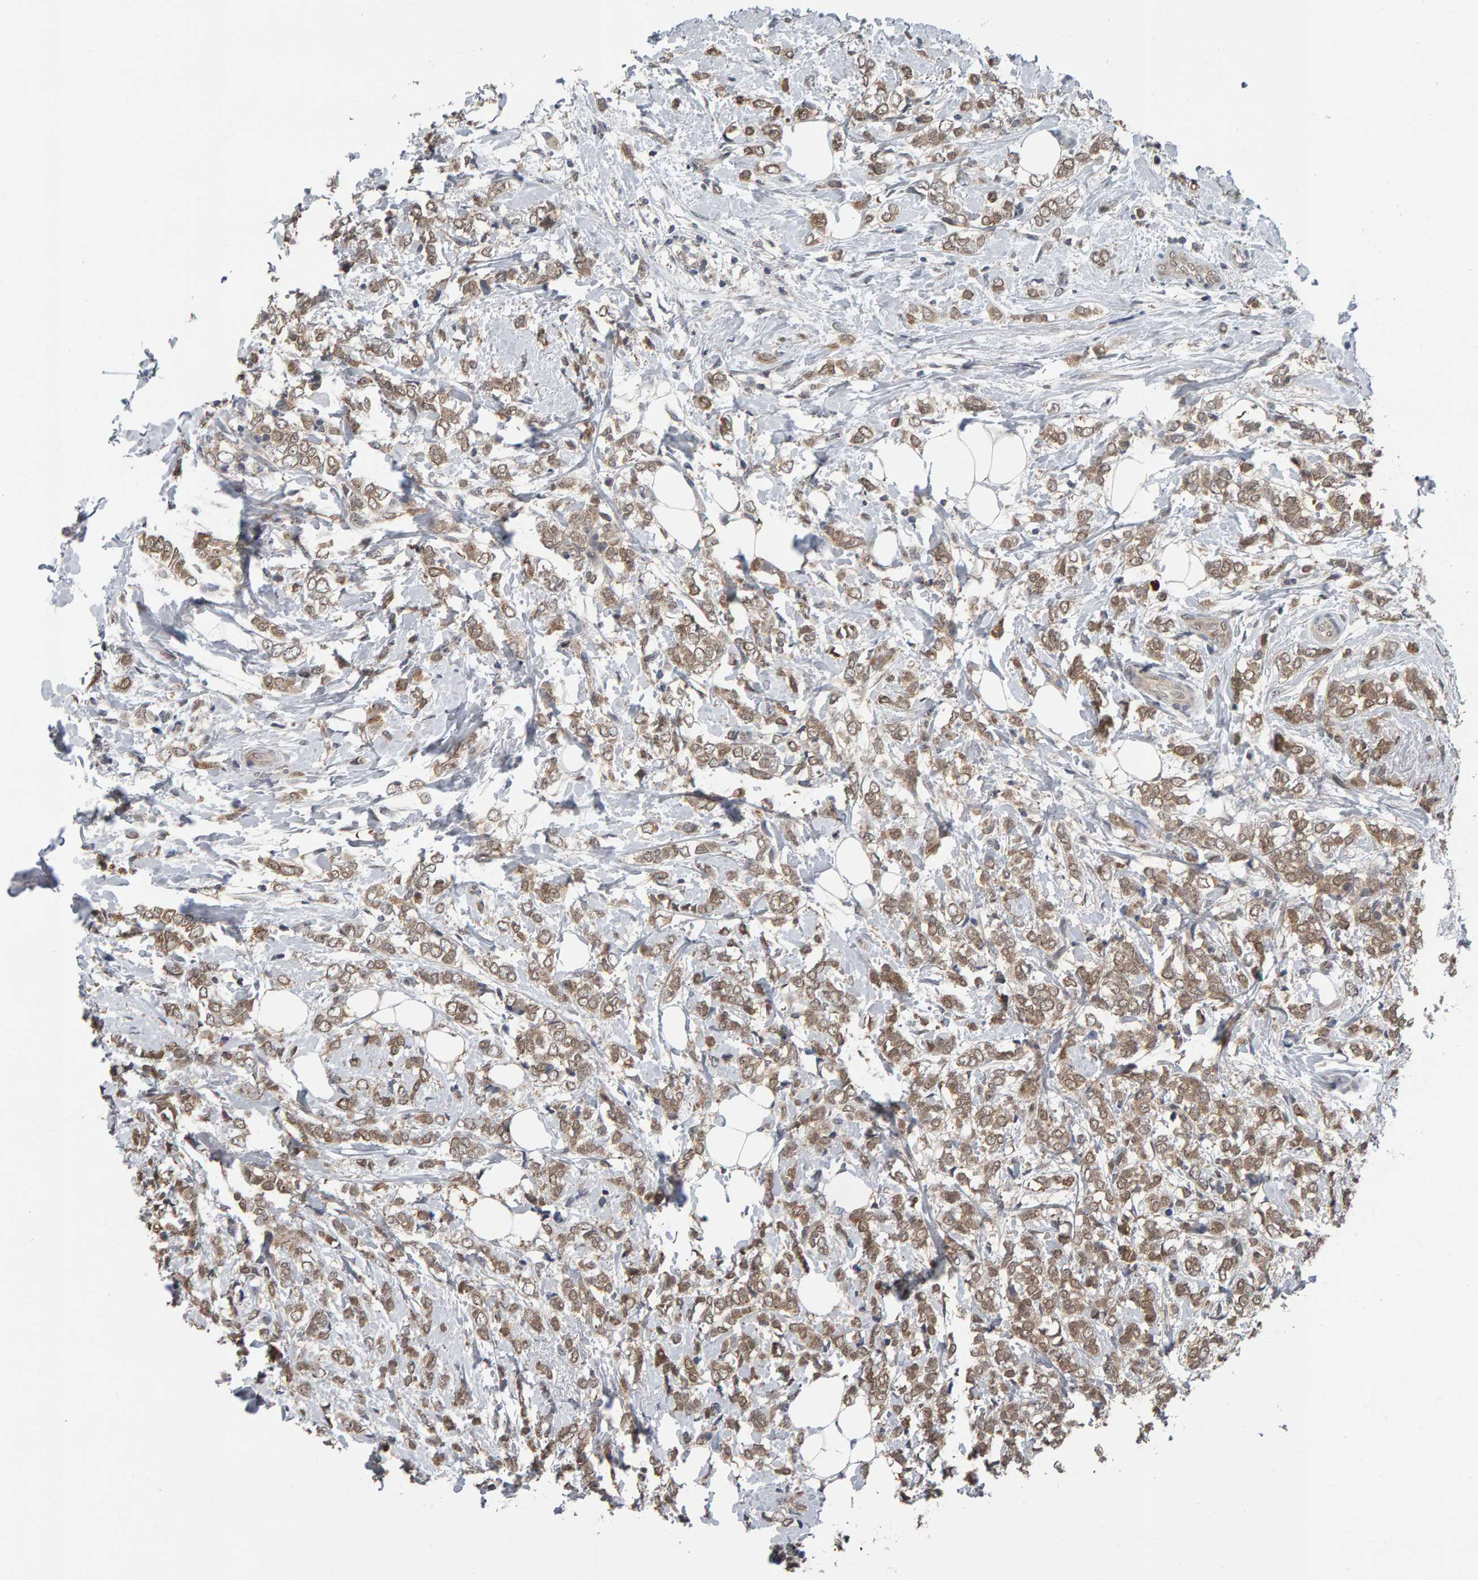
{"staining": {"intensity": "weak", "quantity": ">75%", "location": "cytoplasmic/membranous,nuclear"}, "tissue": "breast cancer", "cell_type": "Tumor cells", "image_type": "cancer", "snomed": [{"axis": "morphology", "description": "Normal tissue, NOS"}, {"axis": "morphology", "description": "Lobular carcinoma"}, {"axis": "topography", "description": "Breast"}], "caption": "A brown stain labels weak cytoplasmic/membranous and nuclear expression of a protein in lobular carcinoma (breast) tumor cells.", "gene": "COASY", "patient": {"sex": "female", "age": 47}}